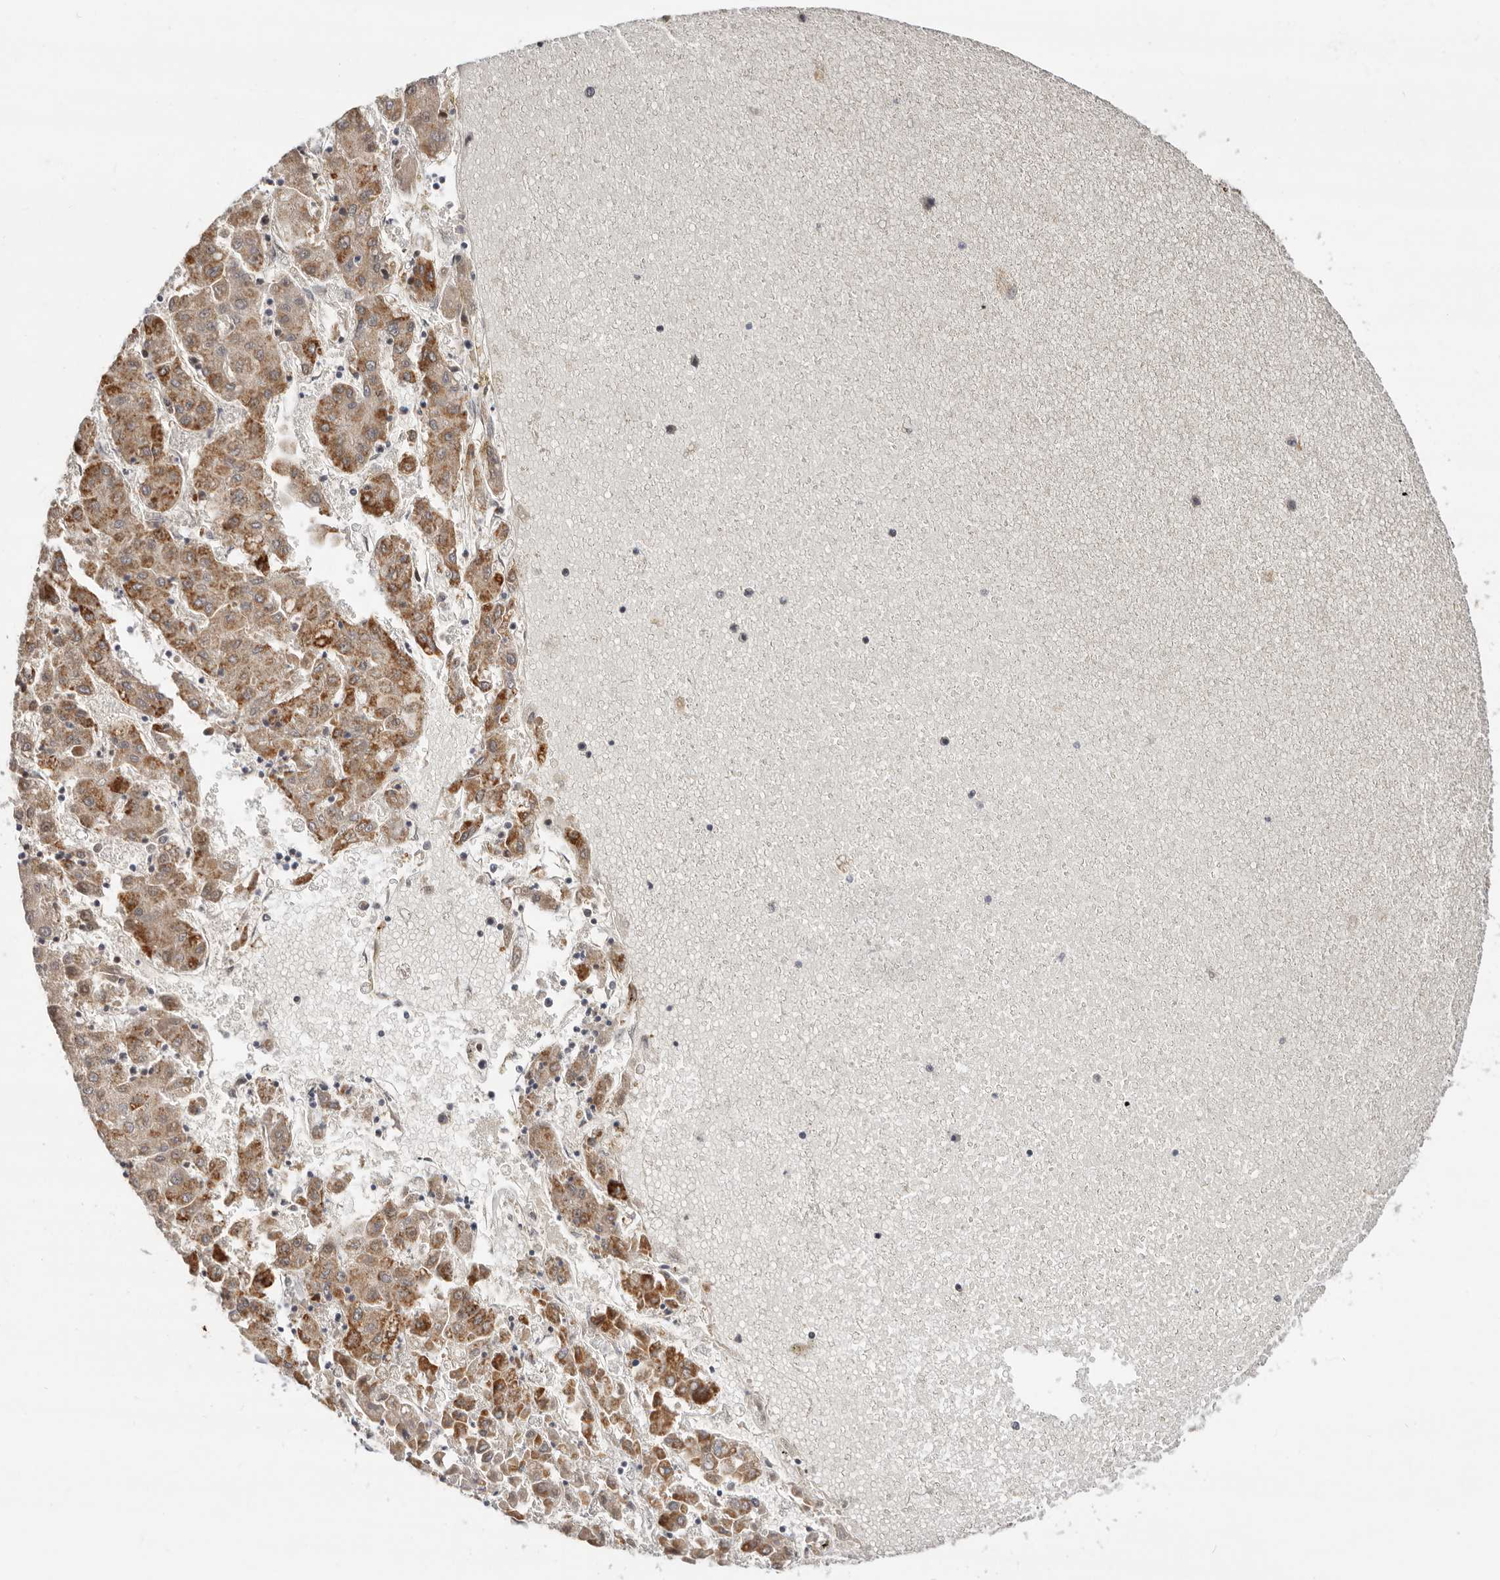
{"staining": {"intensity": "moderate", "quantity": ">75%", "location": "cytoplasmic/membranous"}, "tissue": "liver cancer", "cell_type": "Tumor cells", "image_type": "cancer", "snomed": [{"axis": "morphology", "description": "Carcinoma, Hepatocellular, NOS"}, {"axis": "topography", "description": "Liver"}], "caption": "Liver hepatocellular carcinoma stained for a protein demonstrates moderate cytoplasmic/membranous positivity in tumor cells.", "gene": "SZT2", "patient": {"sex": "male", "age": 72}}